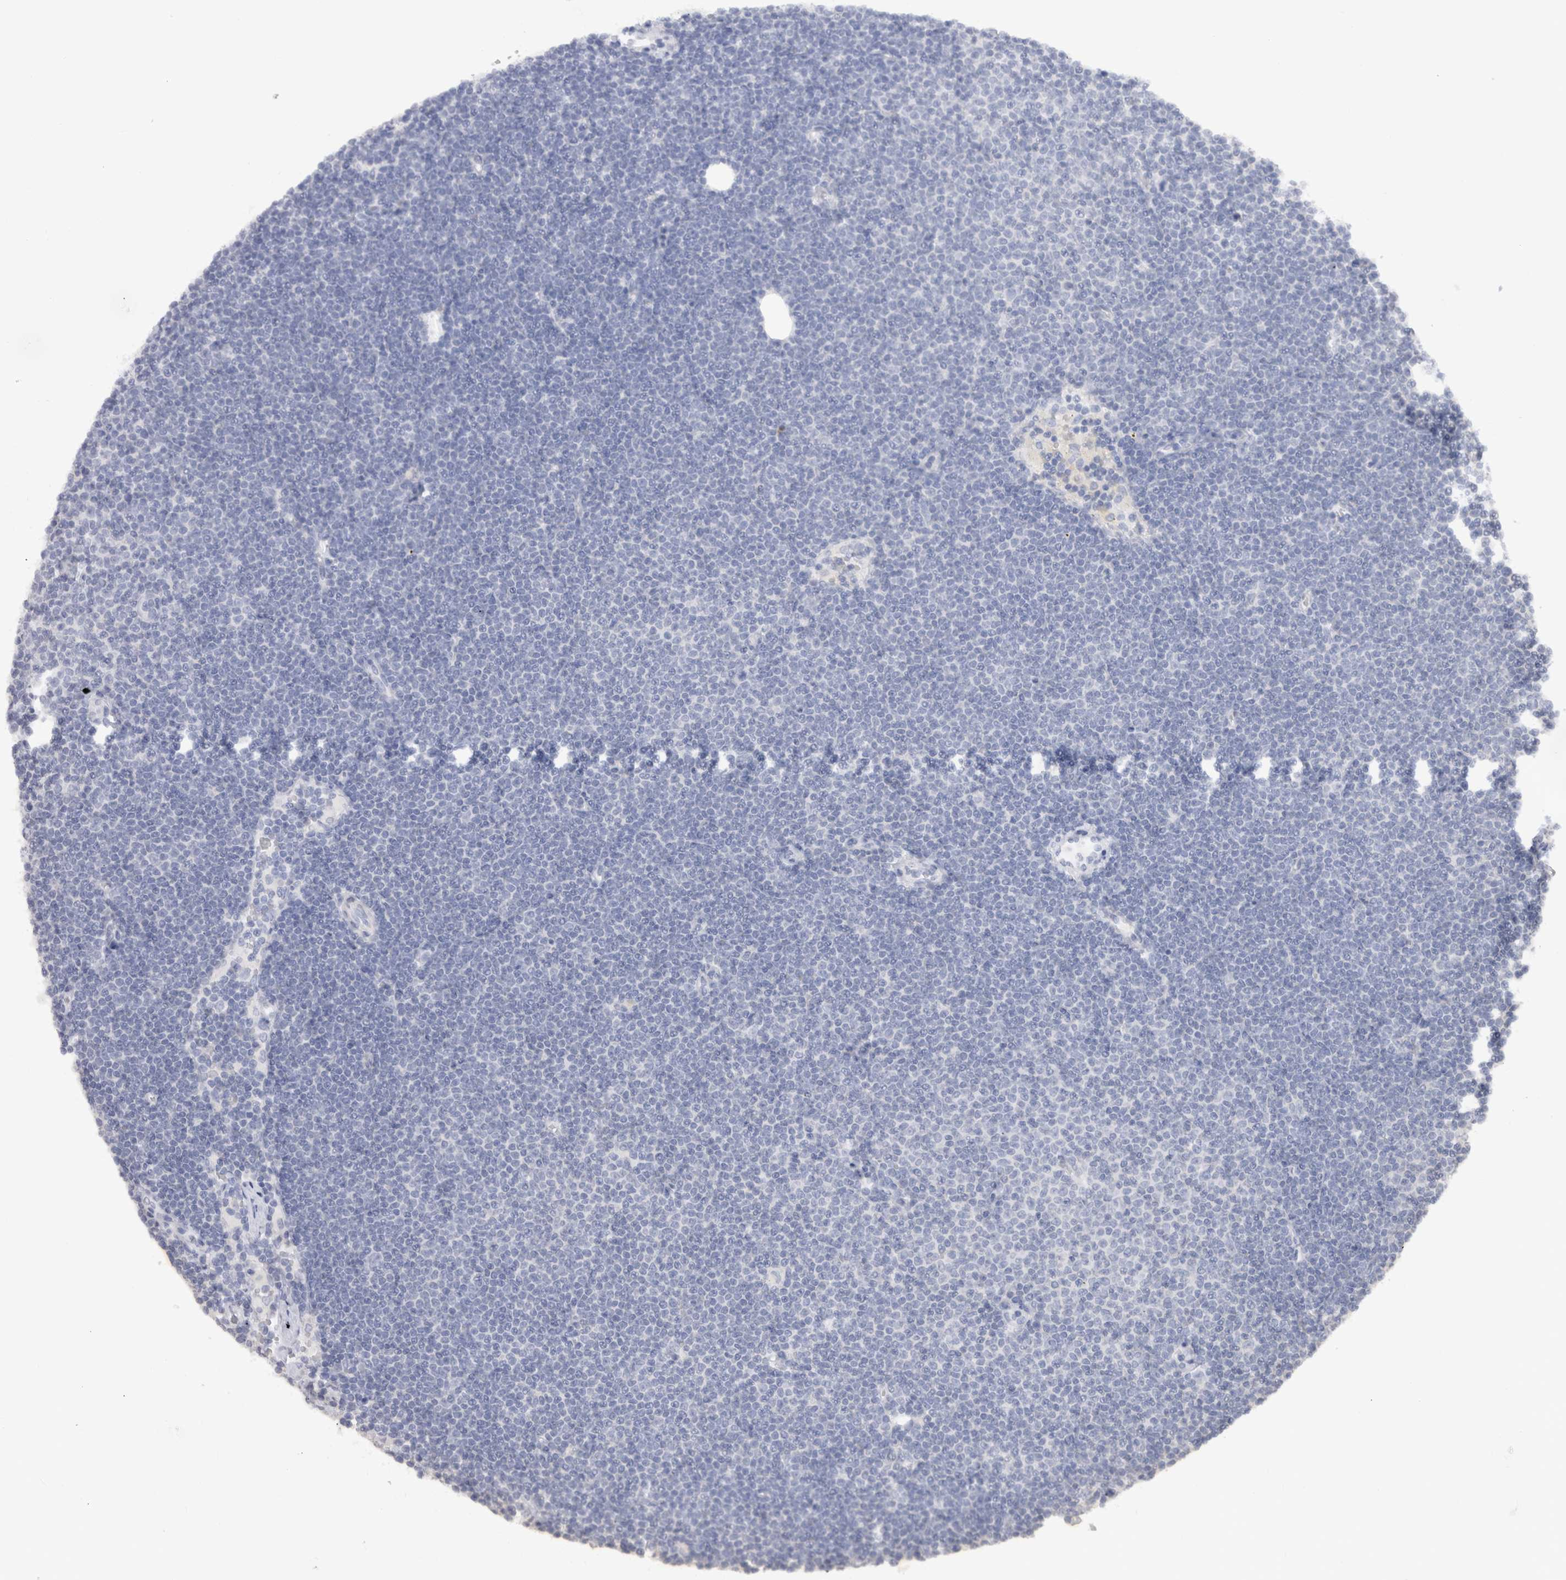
{"staining": {"intensity": "negative", "quantity": "none", "location": "none"}, "tissue": "lymphoma", "cell_type": "Tumor cells", "image_type": "cancer", "snomed": [{"axis": "morphology", "description": "Malignant lymphoma, non-Hodgkin's type, Low grade"}, {"axis": "topography", "description": "Lymph node"}], "caption": "Immunohistochemistry (IHC) micrograph of lymphoma stained for a protein (brown), which reveals no staining in tumor cells.", "gene": "C9orf50", "patient": {"sex": "female", "age": 53}}